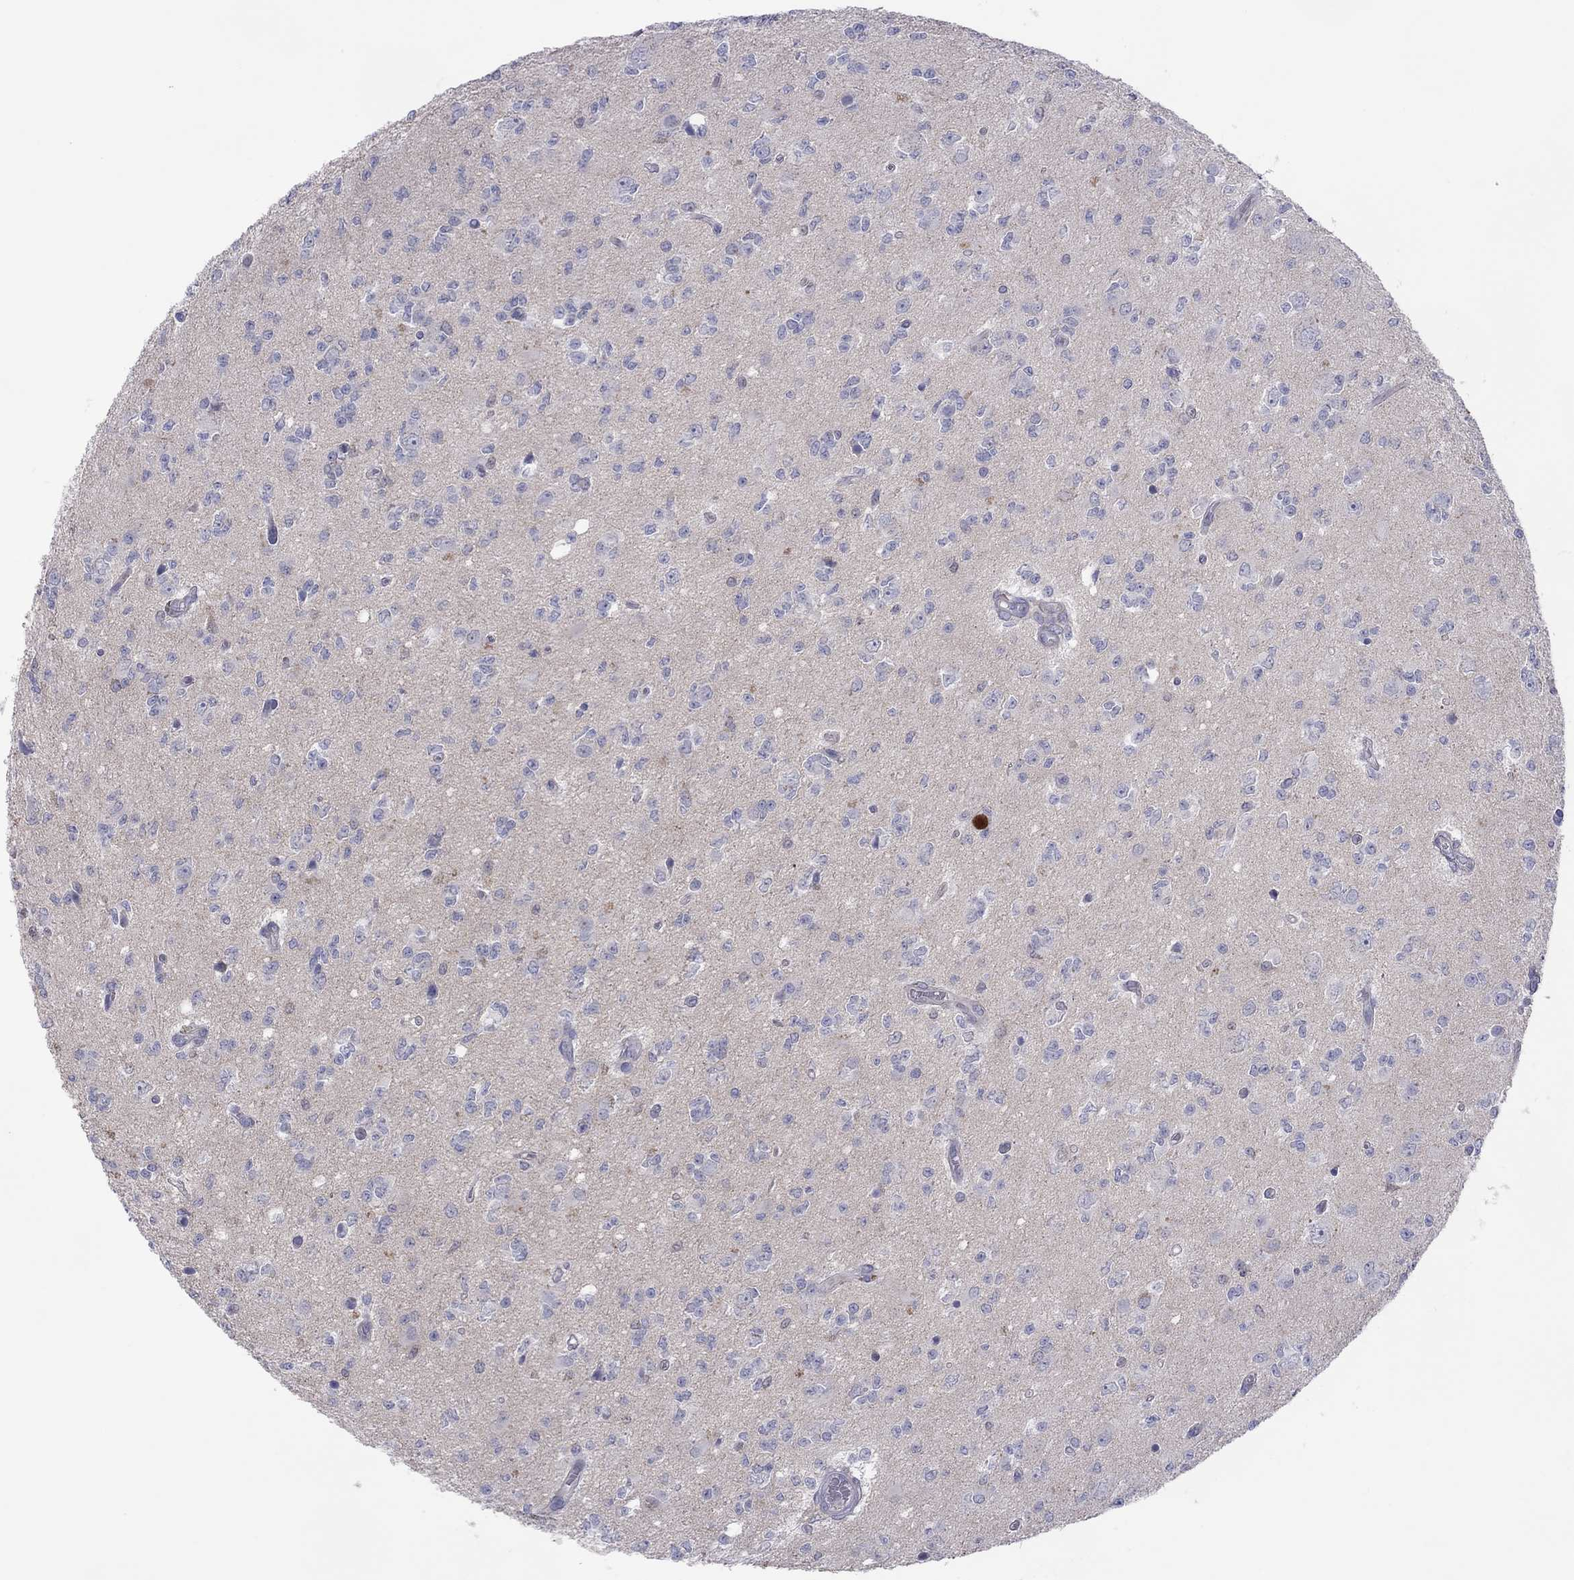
{"staining": {"intensity": "negative", "quantity": "none", "location": "none"}, "tissue": "glioma", "cell_type": "Tumor cells", "image_type": "cancer", "snomed": [{"axis": "morphology", "description": "Glioma, malignant, Low grade"}, {"axis": "topography", "description": "Brain"}], "caption": "DAB (3,3'-diaminobenzidine) immunohistochemical staining of human glioma demonstrates no significant staining in tumor cells. (Brightfield microscopy of DAB immunohistochemistry (IHC) at high magnification).", "gene": "CYP2B6", "patient": {"sex": "female", "age": 45}}